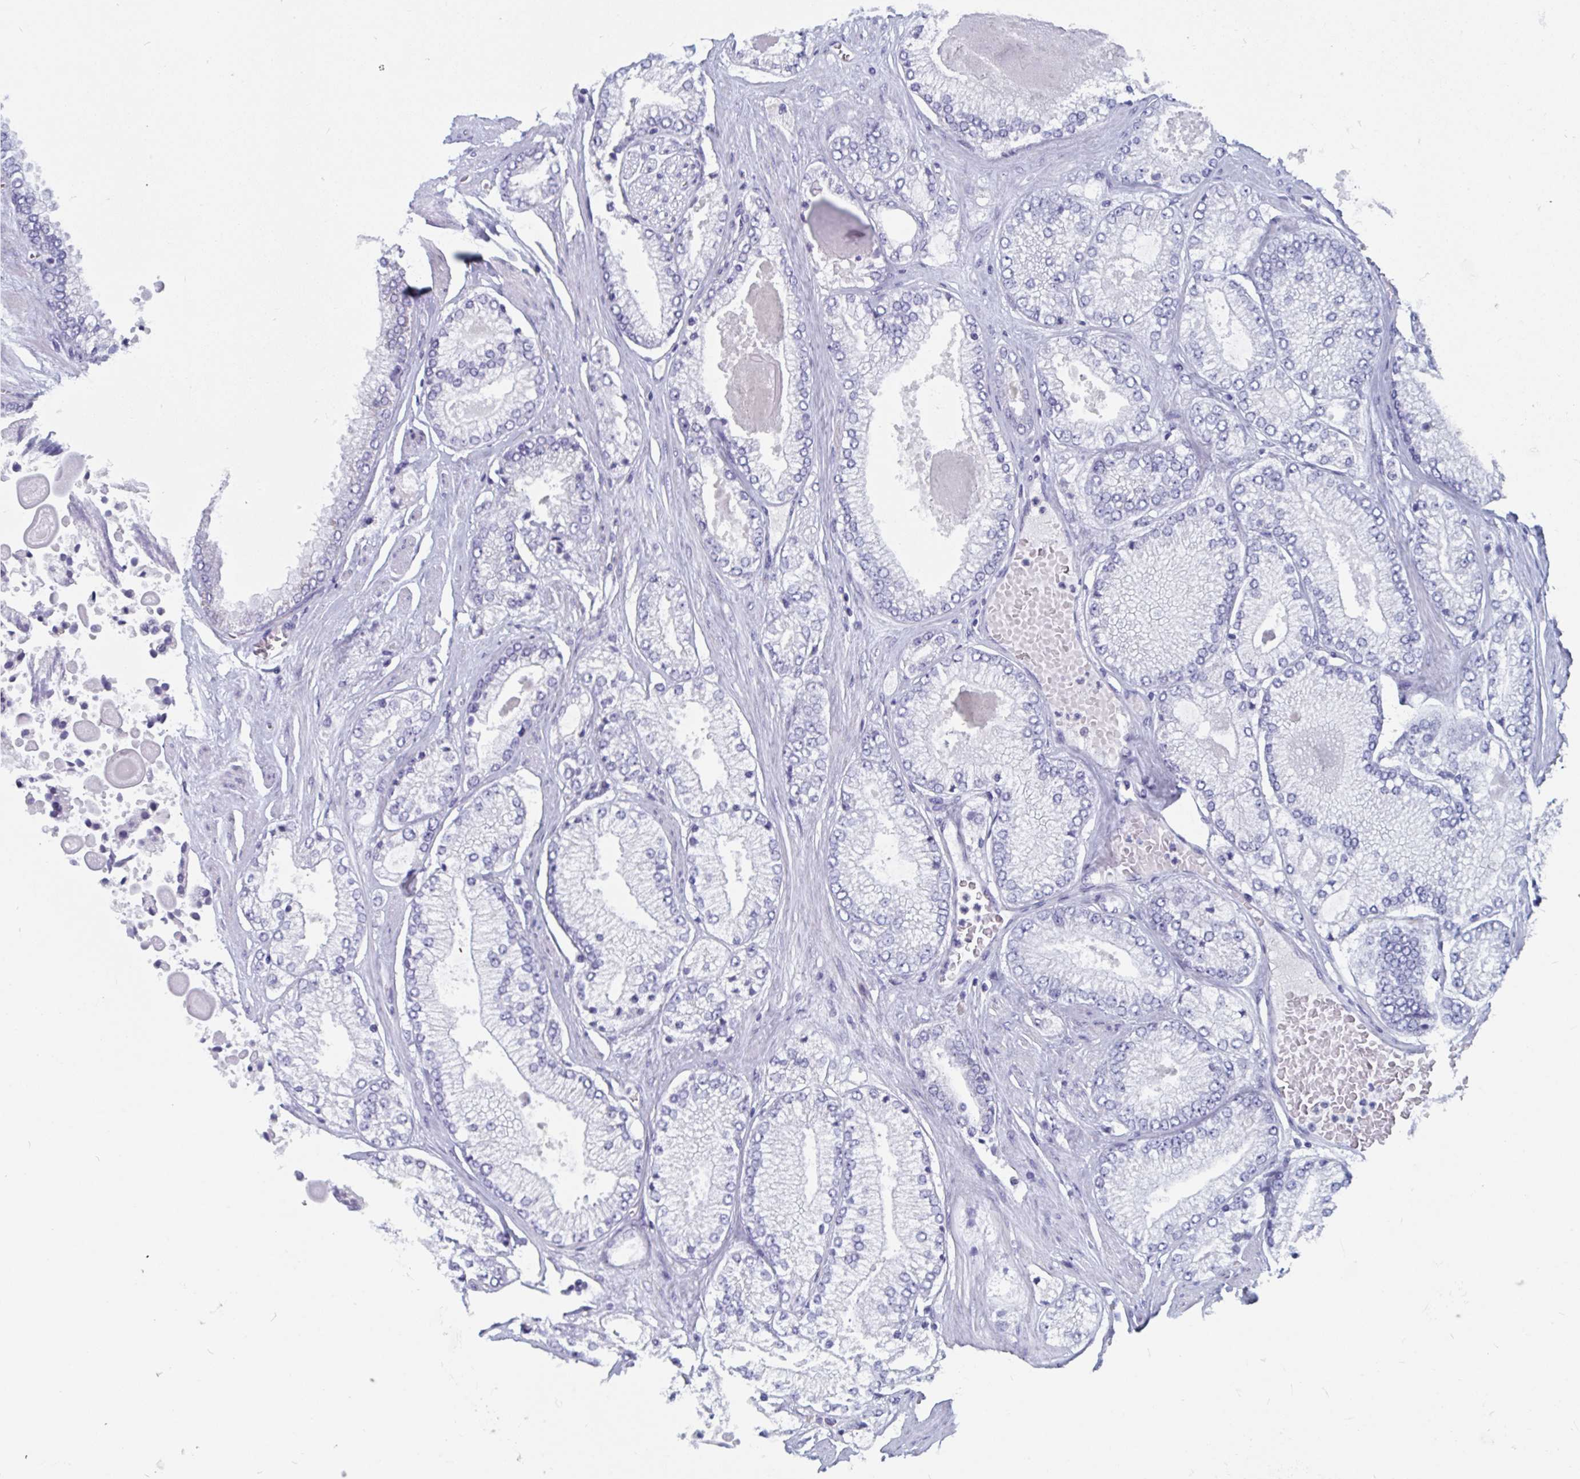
{"staining": {"intensity": "negative", "quantity": "none", "location": "none"}, "tissue": "prostate cancer", "cell_type": "Tumor cells", "image_type": "cancer", "snomed": [{"axis": "morphology", "description": "Adenocarcinoma, Low grade"}, {"axis": "topography", "description": "Prostate"}], "caption": "Histopathology image shows no protein positivity in tumor cells of prostate low-grade adenocarcinoma tissue.", "gene": "DPEP3", "patient": {"sex": "male", "age": 67}}